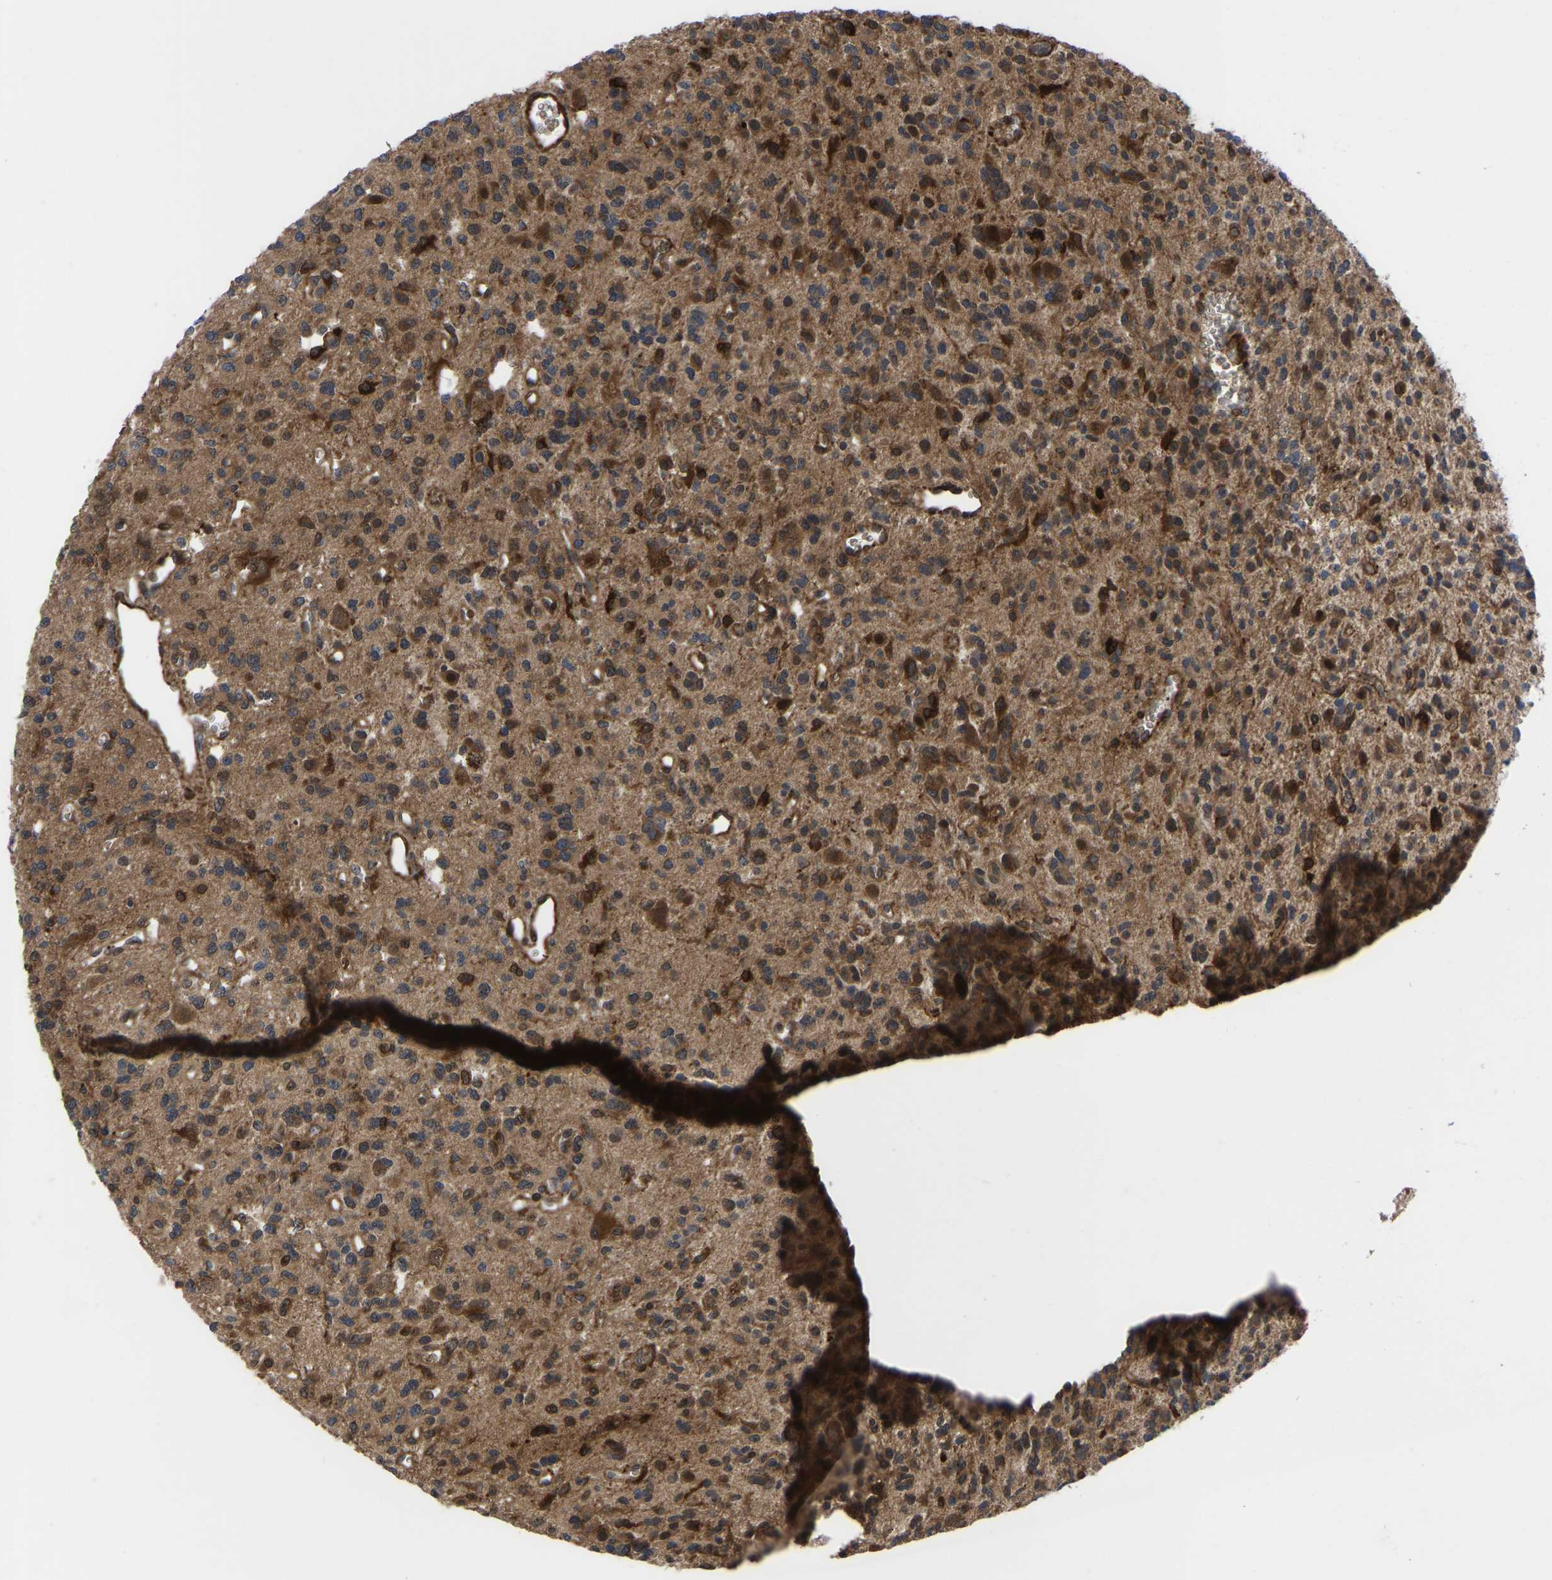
{"staining": {"intensity": "moderate", "quantity": ">75%", "location": "cytoplasmic/membranous"}, "tissue": "glioma", "cell_type": "Tumor cells", "image_type": "cancer", "snomed": [{"axis": "morphology", "description": "Glioma, malignant, Low grade"}, {"axis": "topography", "description": "Brain"}], "caption": "Moderate cytoplasmic/membranous protein staining is identified in approximately >75% of tumor cells in malignant glioma (low-grade). The protein of interest is shown in brown color, while the nuclei are stained blue.", "gene": "CYP7B1", "patient": {"sex": "male", "age": 38}}